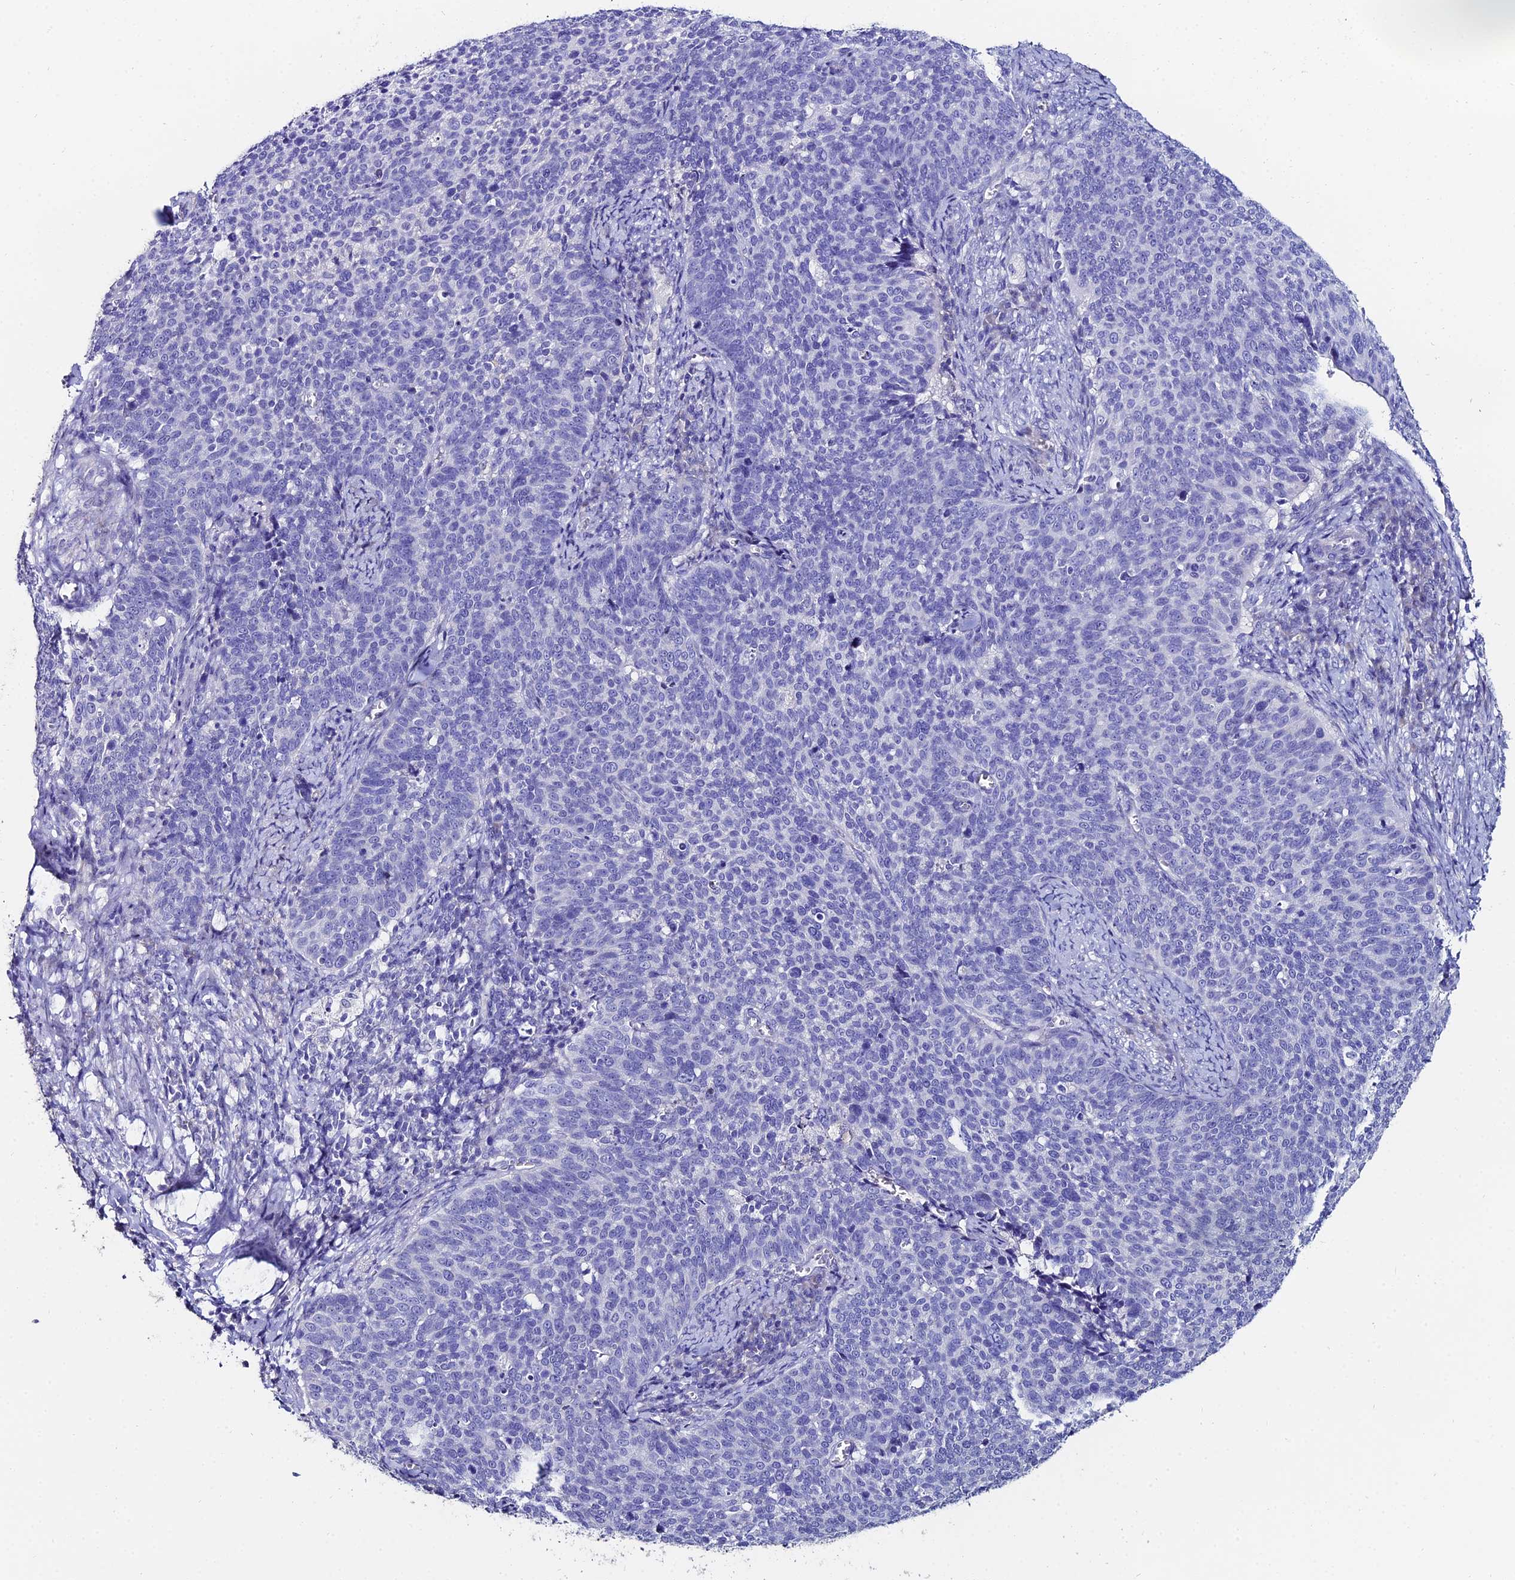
{"staining": {"intensity": "negative", "quantity": "none", "location": "none"}, "tissue": "cervical cancer", "cell_type": "Tumor cells", "image_type": "cancer", "snomed": [{"axis": "morphology", "description": "Normal tissue, NOS"}, {"axis": "morphology", "description": "Squamous cell carcinoma, NOS"}, {"axis": "topography", "description": "Cervix"}], "caption": "The immunohistochemistry (IHC) micrograph has no significant staining in tumor cells of cervical cancer tissue. (Brightfield microscopy of DAB IHC at high magnification).", "gene": "ESRRG", "patient": {"sex": "female", "age": 39}}